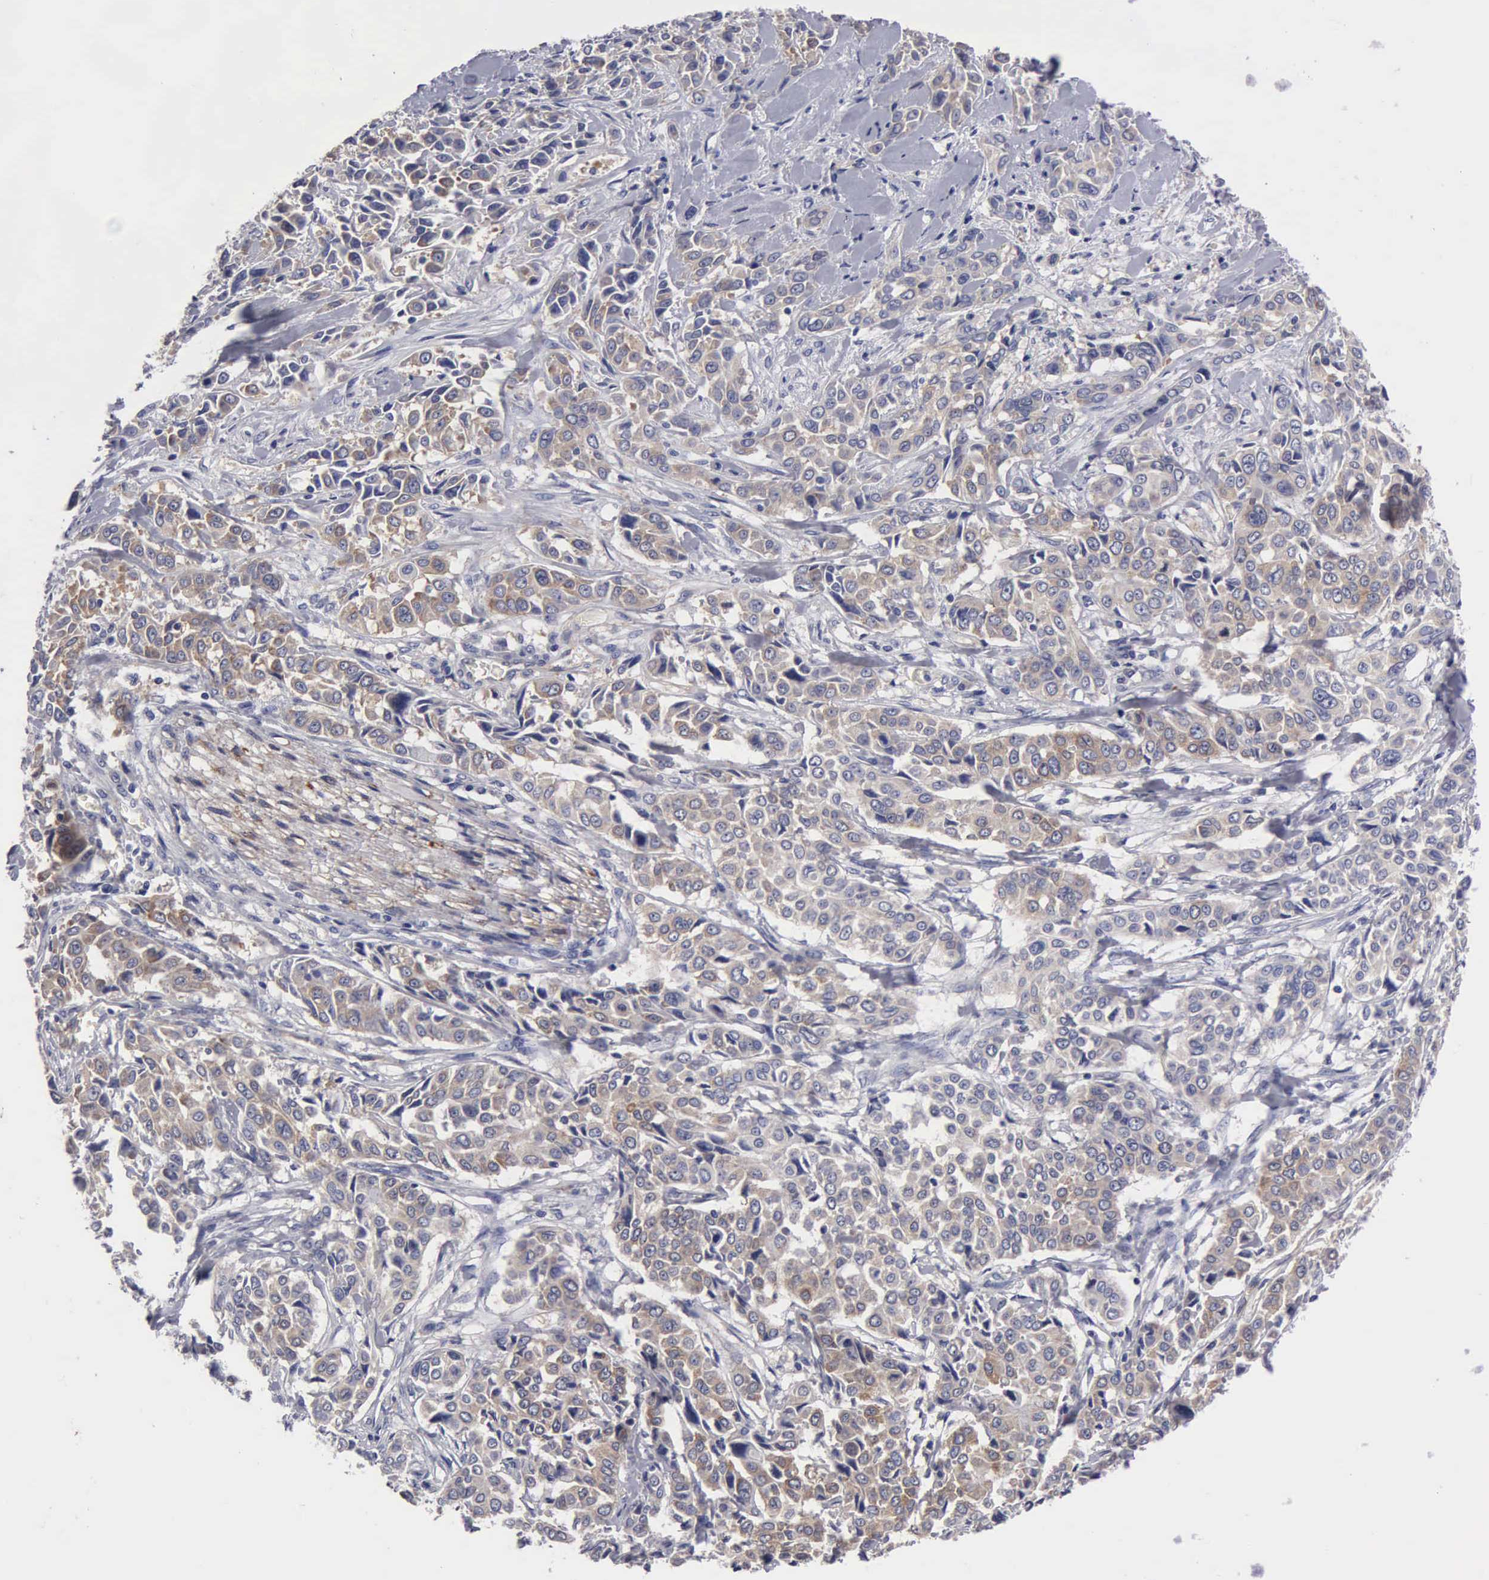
{"staining": {"intensity": "weak", "quantity": "<25%", "location": "cytoplasmic/membranous"}, "tissue": "pancreatic cancer", "cell_type": "Tumor cells", "image_type": "cancer", "snomed": [{"axis": "morphology", "description": "Adenocarcinoma, NOS"}, {"axis": "topography", "description": "Pancreas"}], "caption": "There is no significant positivity in tumor cells of adenocarcinoma (pancreatic).", "gene": "RDX", "patient": {"sex": "female", "age": 52}}